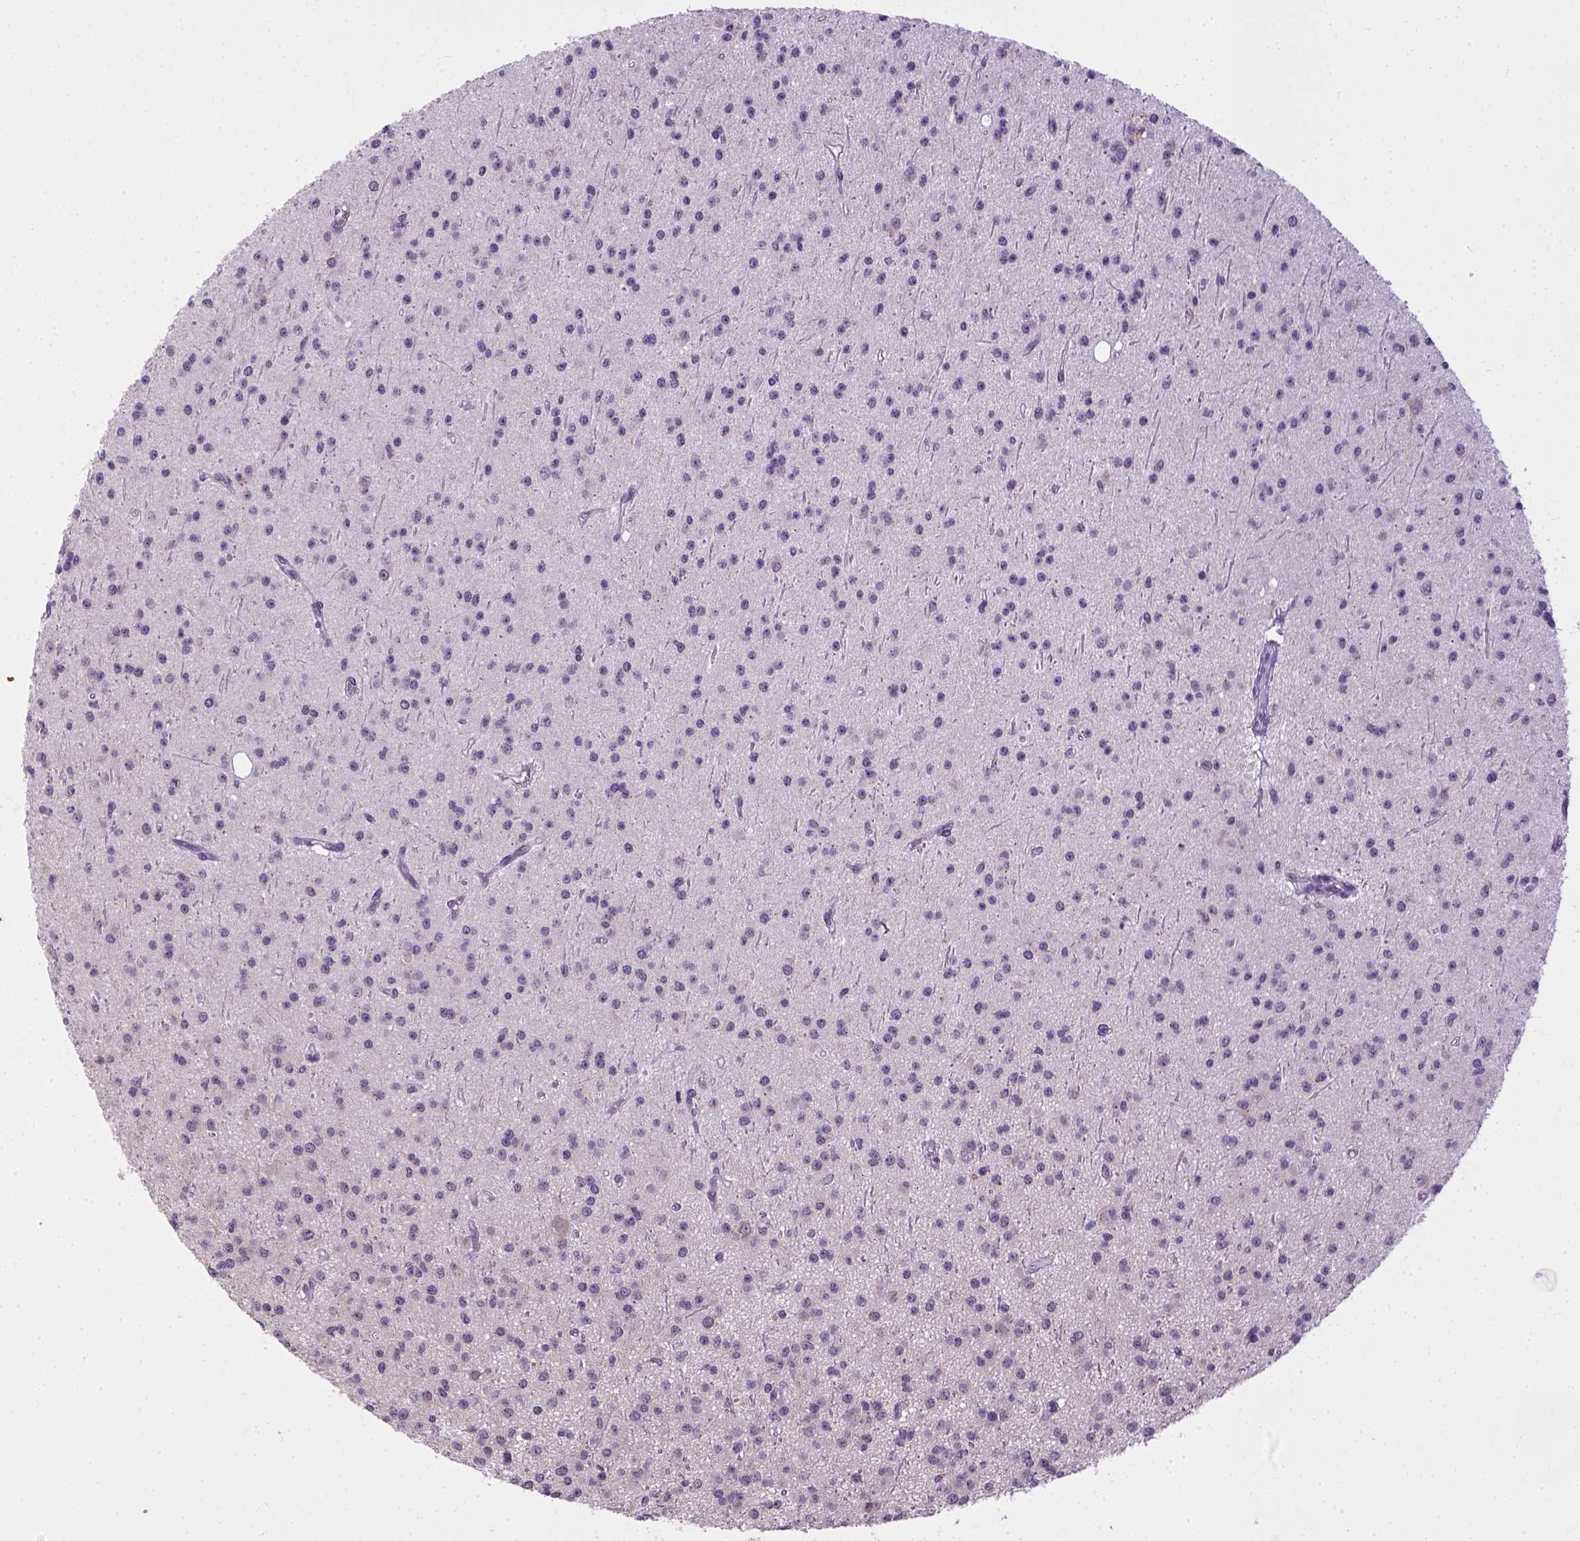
{"staining": {"intensity": "negative", "quantity": "none", "location": "none"}, "tissue": "glioma", "cell_type": "Tumor cells", "image_type": "cancer", "snomed": [{"axis": "morphology", "description": "Glioma, malignant, Low grade"}, {"axis": "topography", "description": "Brain"}], "caption": "DAB immunohistochemical staining of malignant glioma (low-grade) reveals no significant expression in tumor cells.", "gene": "CDH1", "patient": {"sex": "male", "age": 27}}